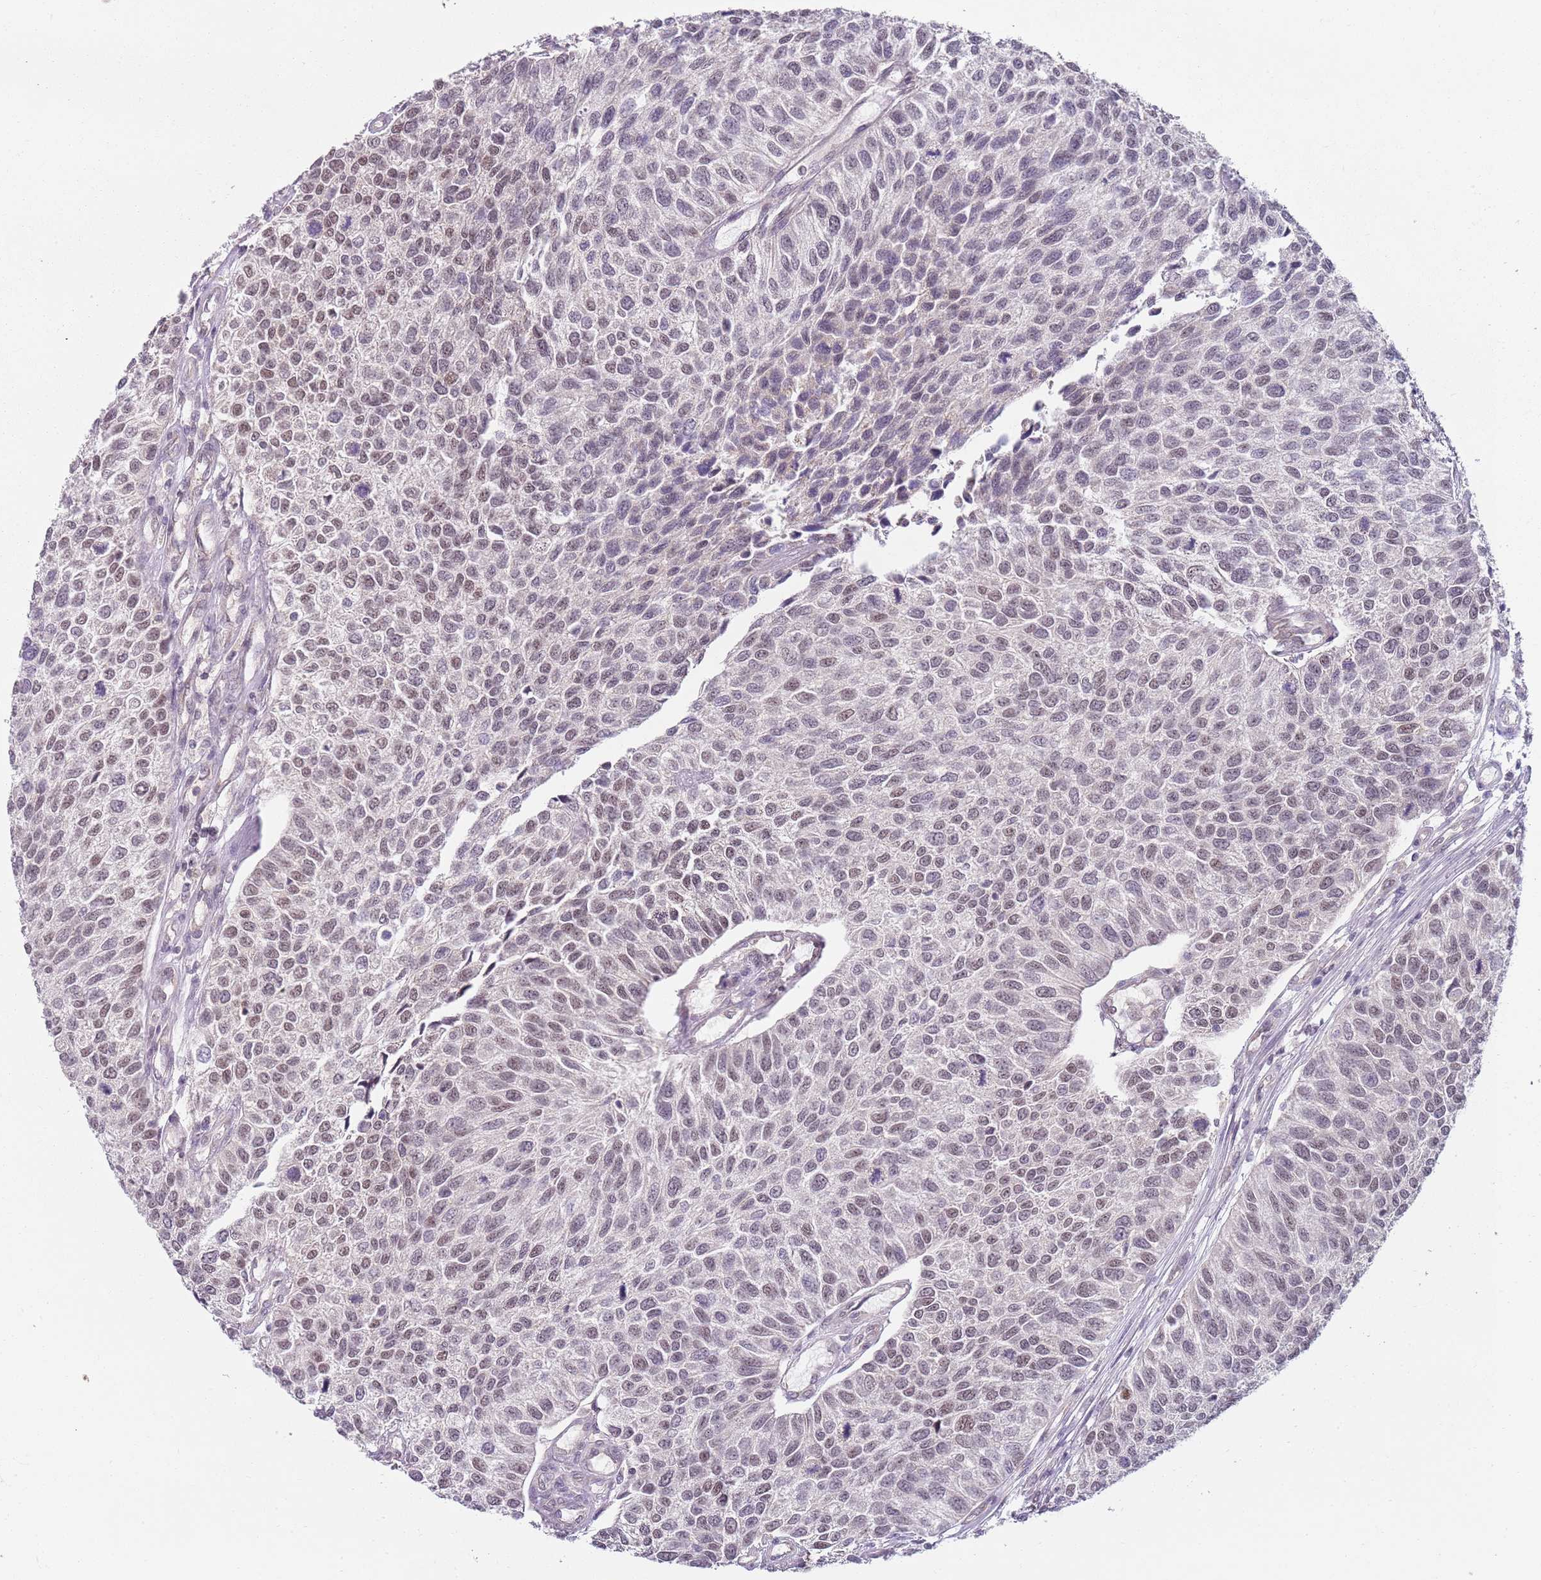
{"staining": {"intensity": "weak", "quantity": "25%-75%", "location": "nuclear"}, "tissue": "urothelial cancer", "cell_type": "Tumor cells", "image_type": "cancer", "snomed": [{"axis": "morphology", "description": "Urothelial carcinoma, NOS"}, {"axis": "topography", "description": "Urinary bladder"}], "caption": "Urothelial cancer stained for a protein shows weak nuclear positivity in tumor cells. (IHC, brightfield microscopy, high magnification).", "gene": "SMARCAL1", "patient": {"sex": "male", "age": 55}}